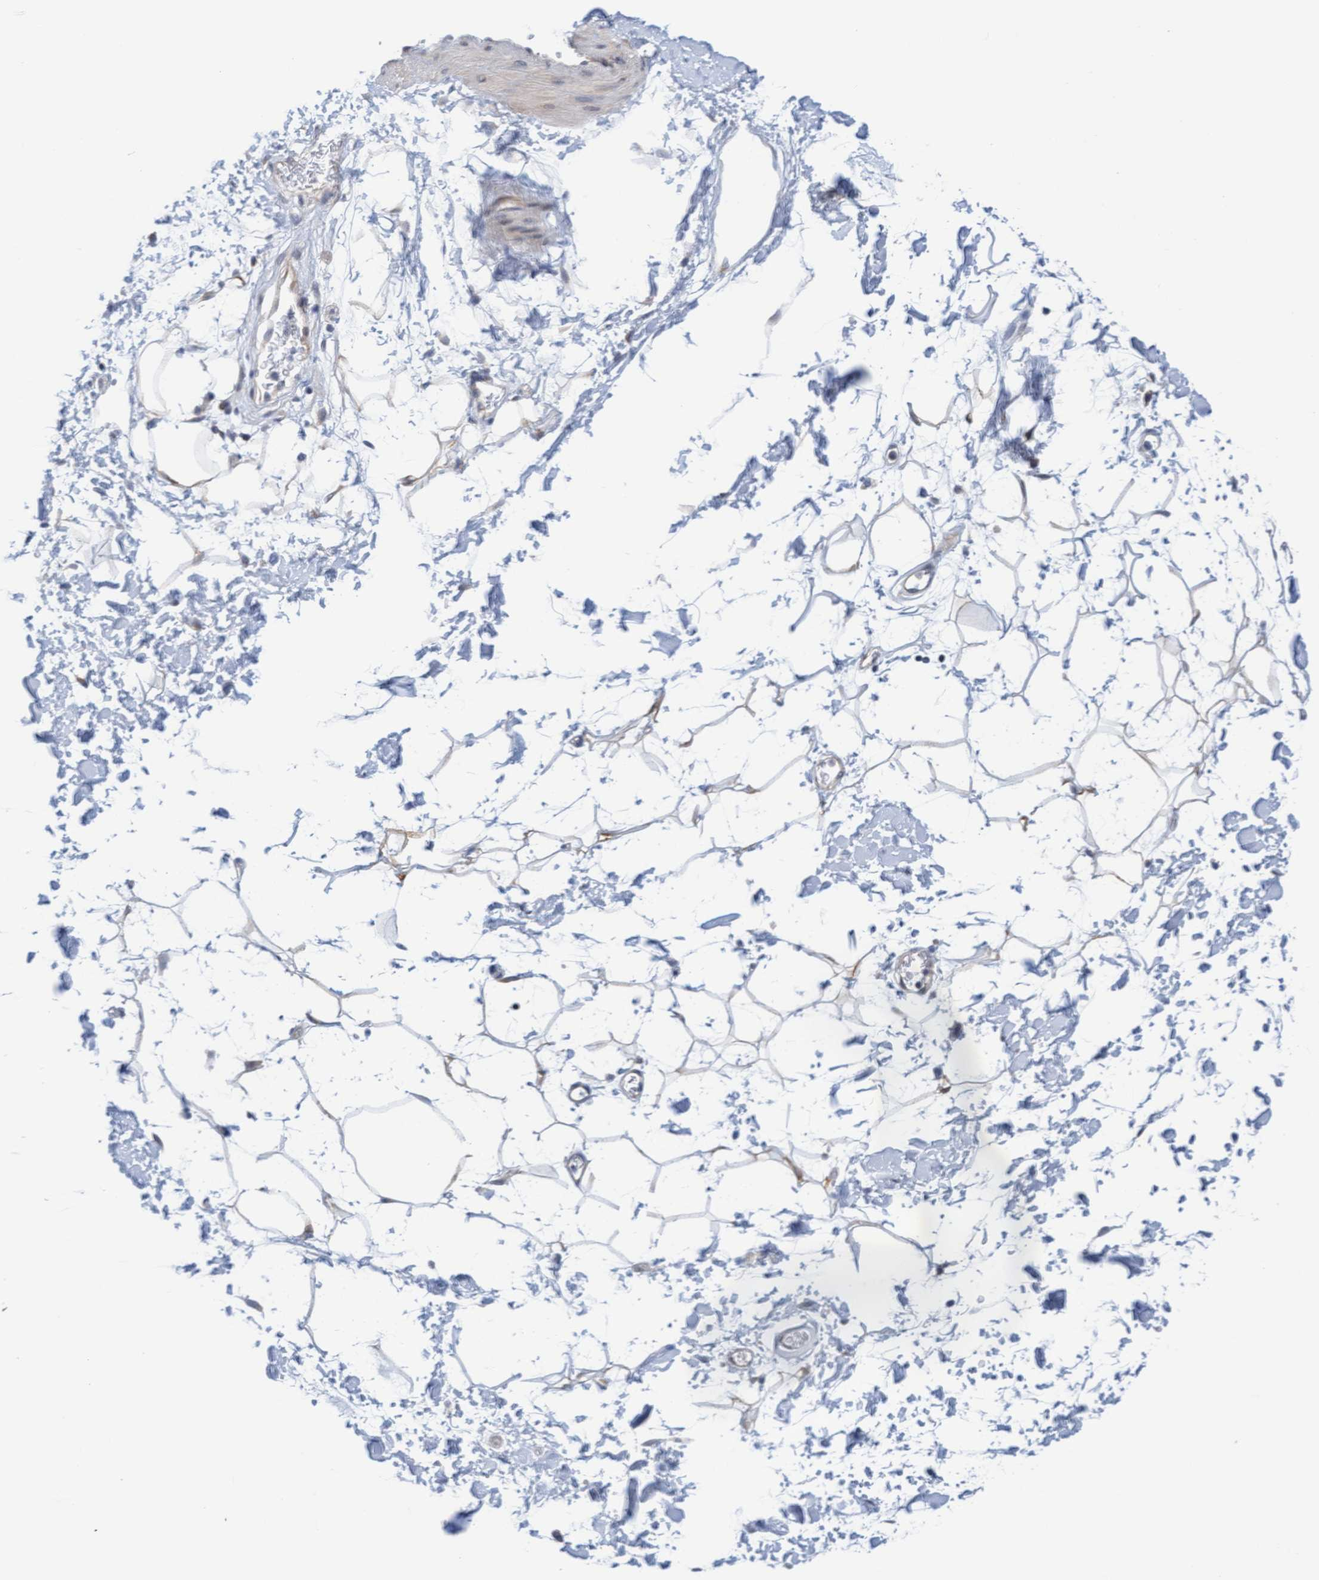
{"staining": {"intensity": "weak", "quantity": "25%-75%", "location": "cytoplasmic/membranous"}, "tissue": "adipose tissue", "cell_type": "Adipocytes", "image_type": "normal", "snomed": [{"axis": "morphology", "description": "Normal tissue, NOS"}, {"axis": "topography", "description": "Soft tissue"}], "caption": "Protein expression analysis of unremarkable human adipose tissue reveals weak cytoplasmic/membranous staining in about 25%-75% of adipocytes.", "gene": "AMZ2", "patient": {"sex": "male", "age": 72}}